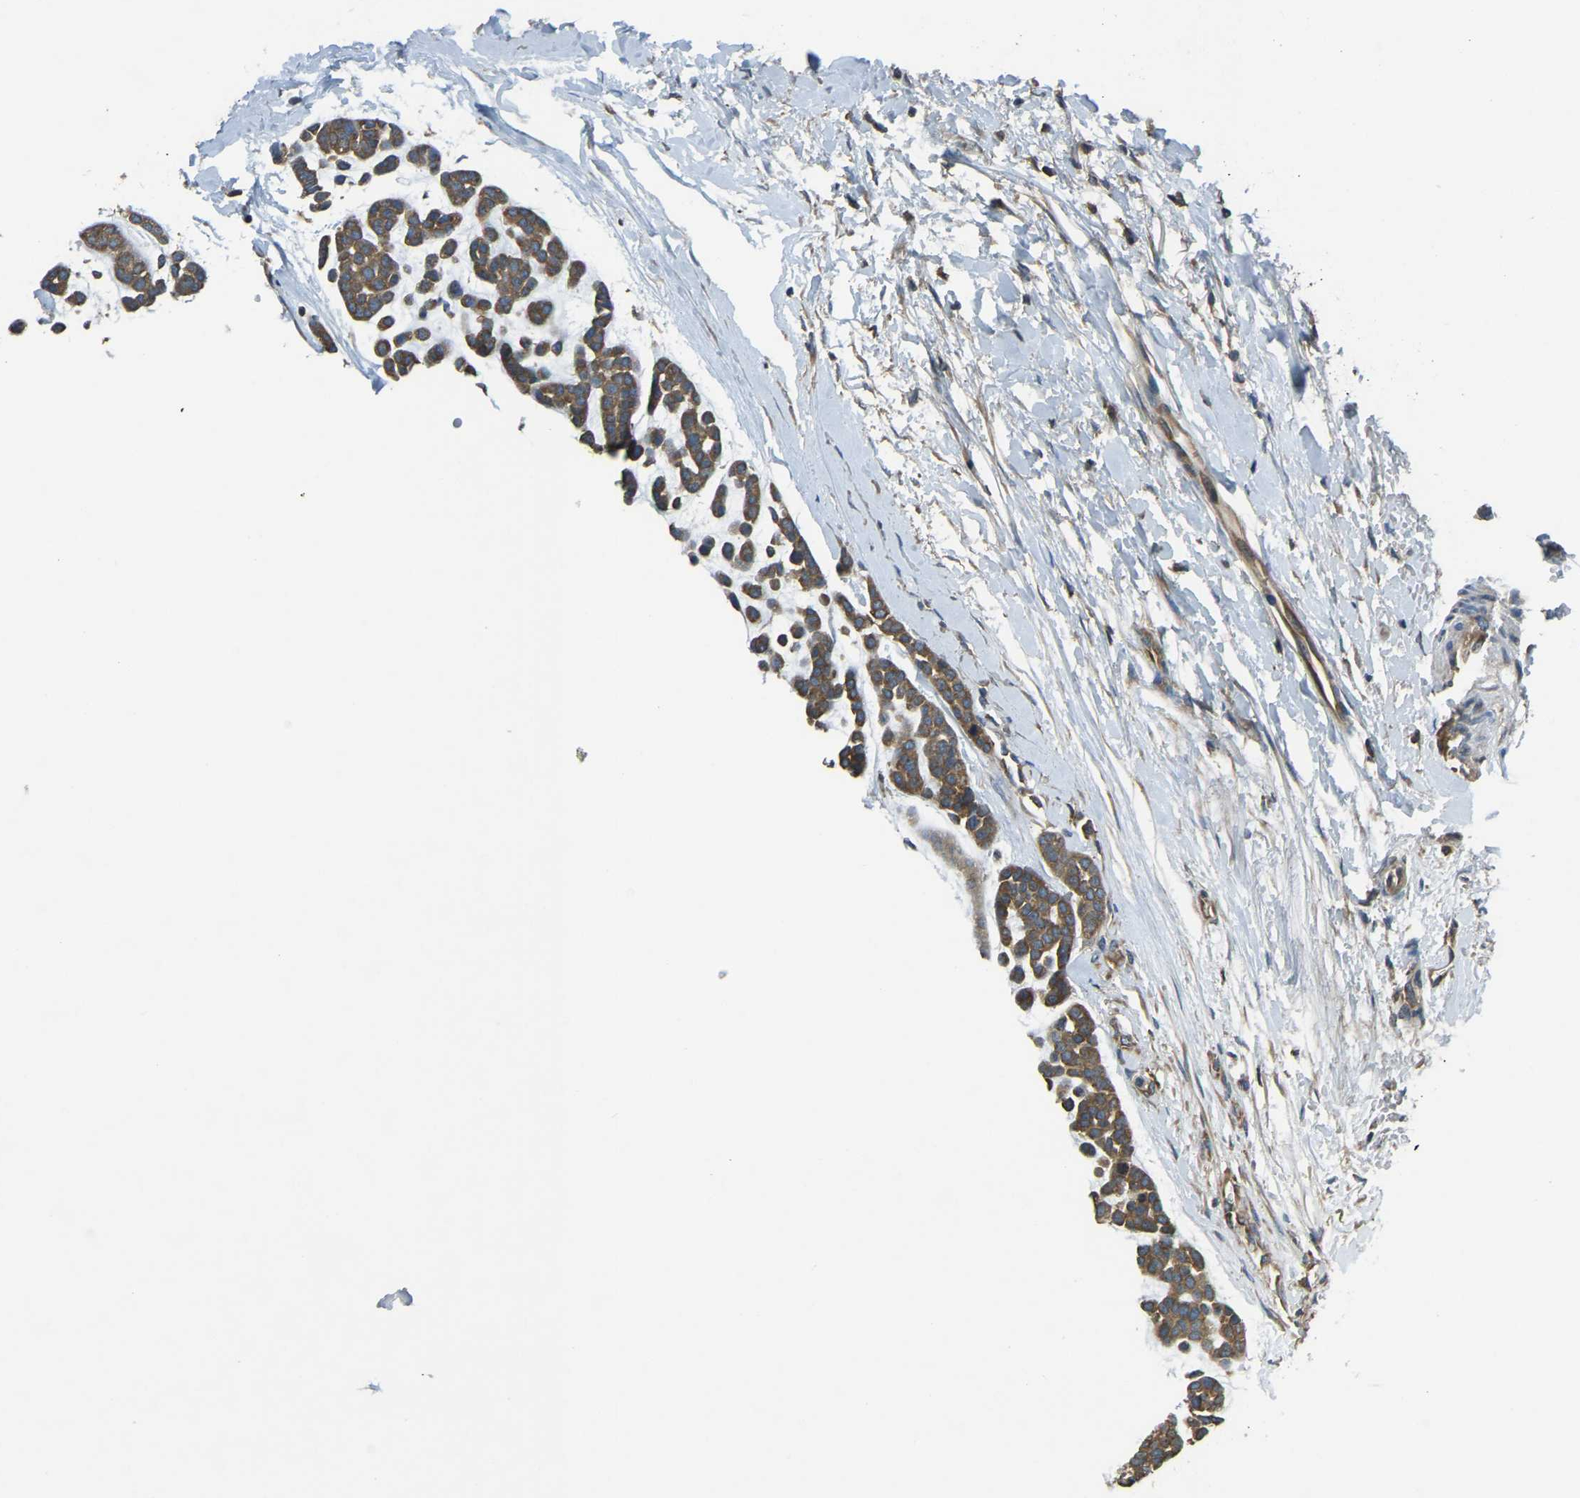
{"staining": {"intensity": "moderate", "quantity": ">75%", "location": "cytoplasmic/membranous"}, "tissue": "head and neck cancer", "cell_type": "Tumor cells", "image_type": "cancer", "snomed": [{"axis": "morphology", "description": "Adenocarcinoma, NOS"}, {"axis": "morphology", "description": "Adenoma, NOS"}, {"axis": "topography", "description": "Head-Neck"}], "caption": "Immunohistochemical staining of human head and neck adenocarcinoma demonstrates moderate cytoplasmic/membranous protein positivity in approximately >75% of tumor cells.", "gene": "AIMP1", "patient": {"sex": "female", "age": 55}}